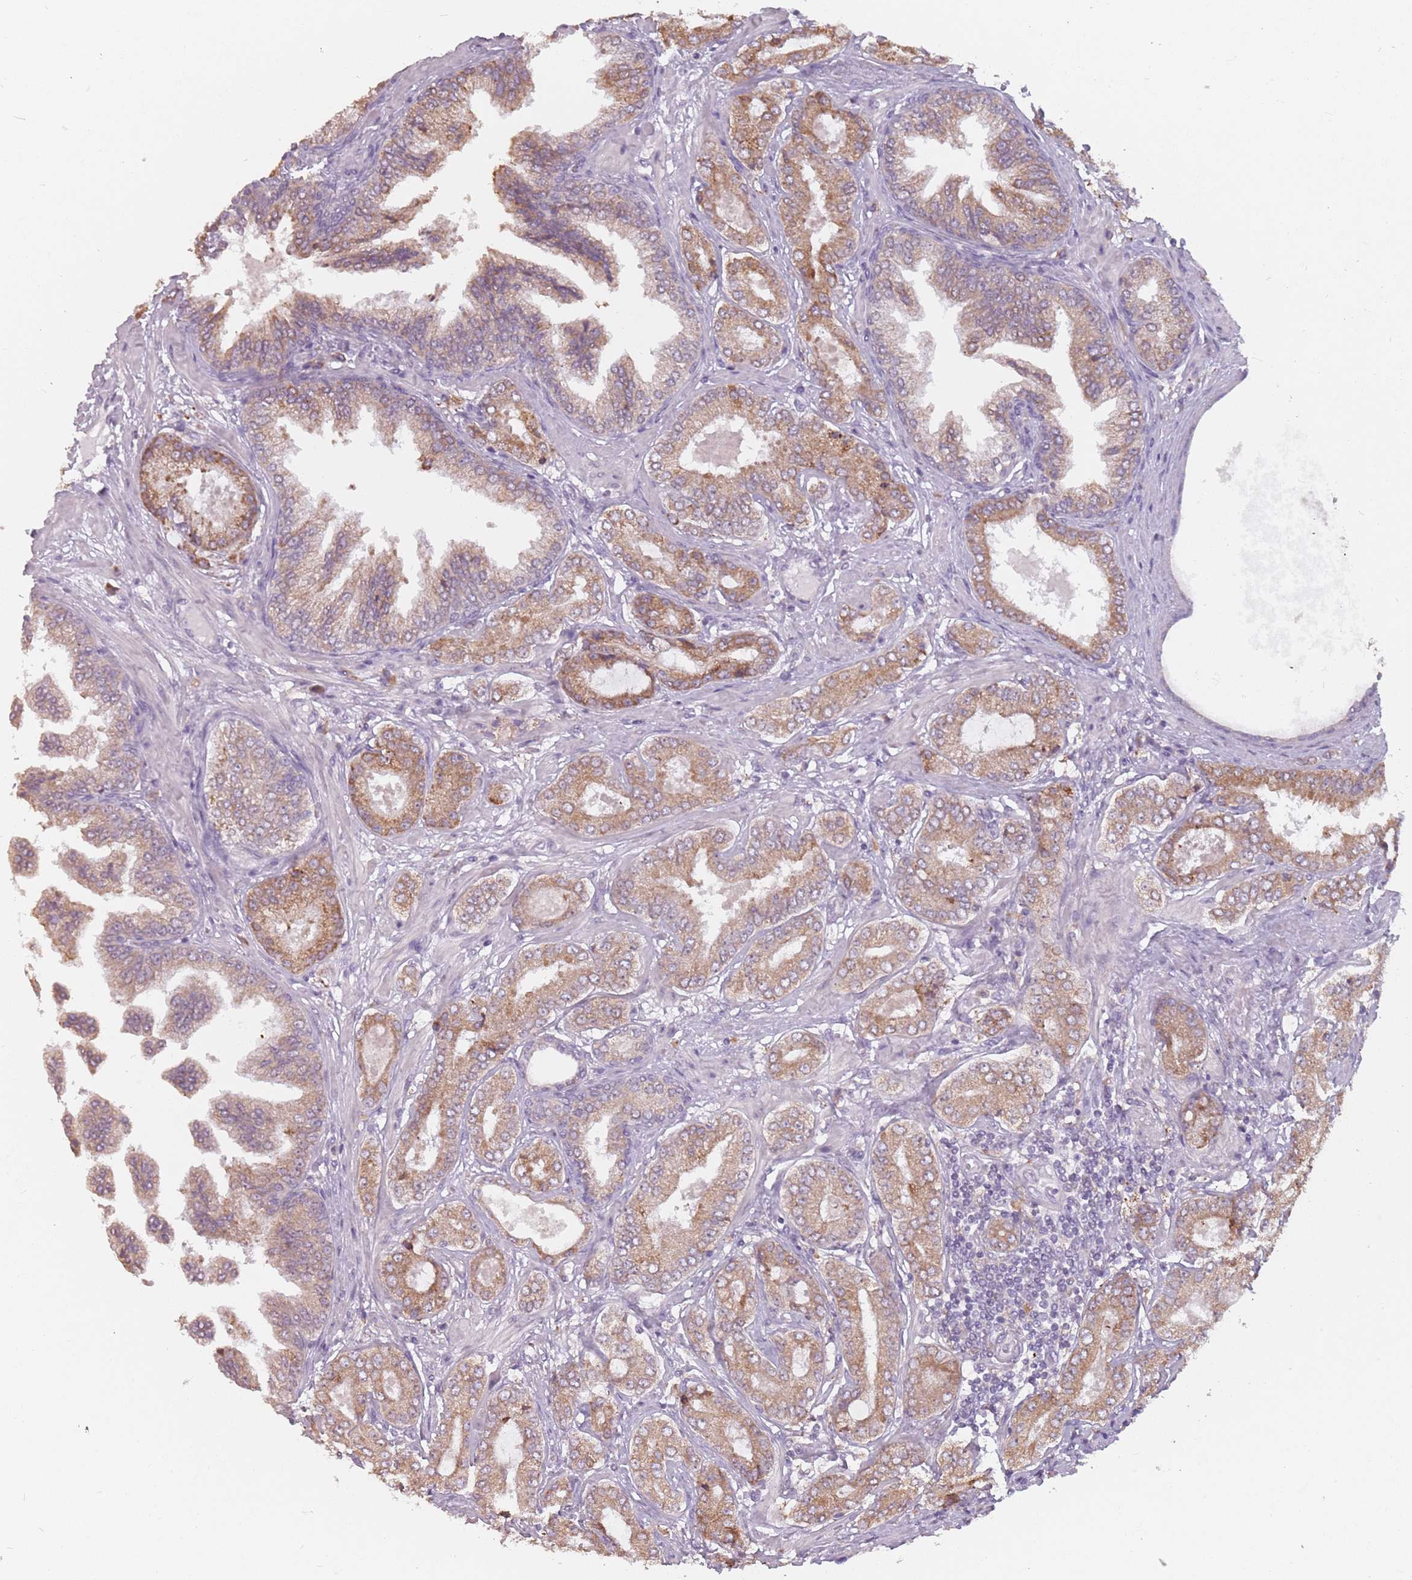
{"staining": {"intensity": "moderate", "quantity": ">75%", "location": "cytoplasmic/membranous"}, "tissue": "prostate cancer", "cell_type": "Tumor cells", "image_type": "cancer", "snomed": [{"axis": "morphology", "description": "Adenocarcinoma, Low grade"}, {"axis": "topography", "description": "Prostate"}], "caption": "Immunohistochemical staining of prostate cancer (low-grade adenocarcinoma) exhibits moderate cytoplasmic/membranous protein staining in approximately >75% of tumor cells. (brown staining indicates protein expression, while blue staining denotes nuclei).", "gene": "RPS9", "patient": {"sex": "male", "age": 63}}